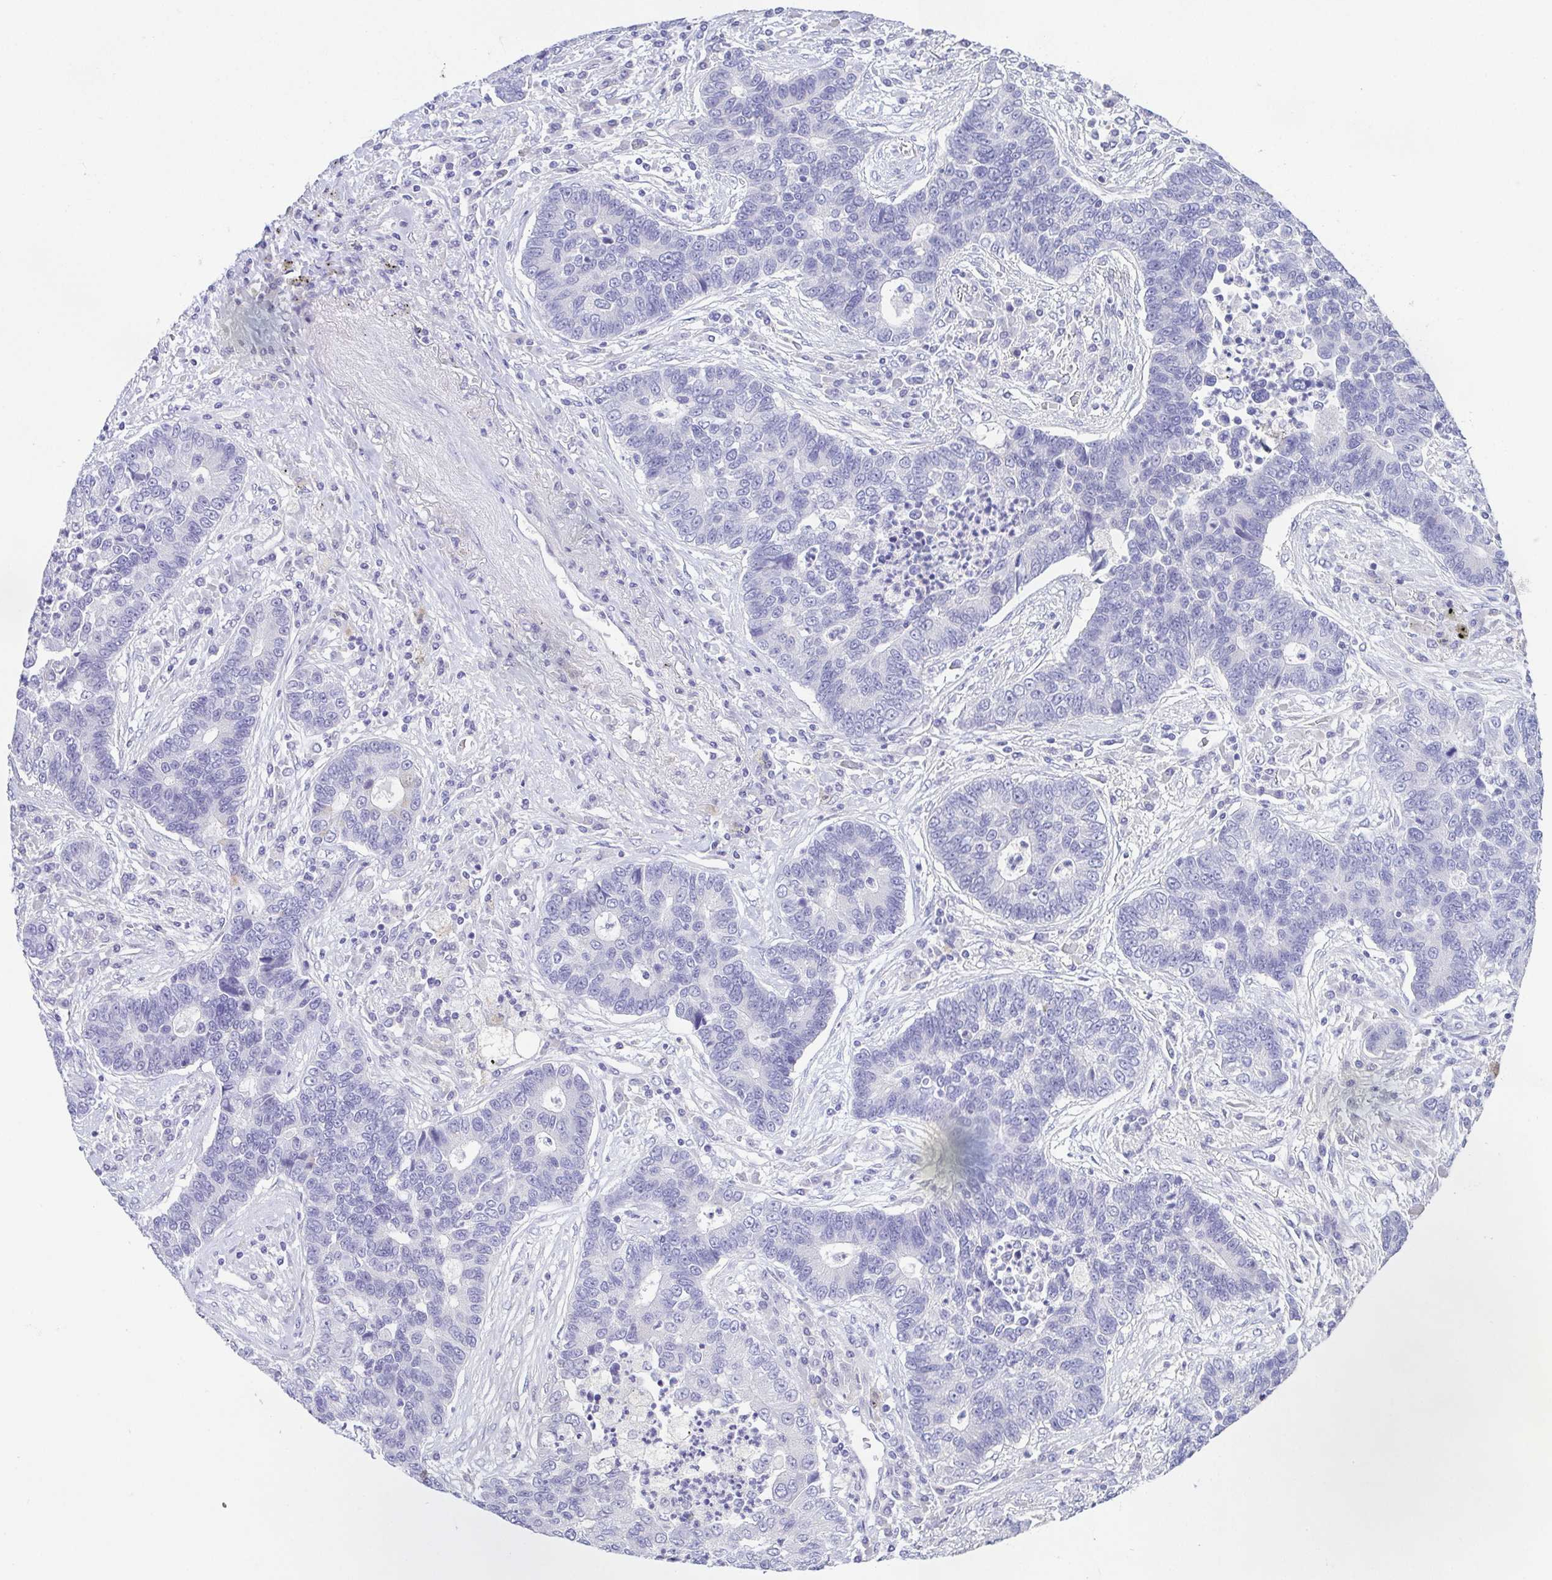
{"staining": {"intensity": "negative", "quantity": "none", "location": "none"}, "tissue": "lung cancer", "cell_type": "Tumor cells", "image_type": "cancer", "snomed": [{"axis": "morphology", "description": "Adenocarcinoma, NOS"}, {"axis": "topography", "description": "Lung"}], "caption": "The micrograph exhibits no staining of tumor cells in lung cancer.", "gene": "HAPLN2", "patient": {"sex": "female", "age": 57}}